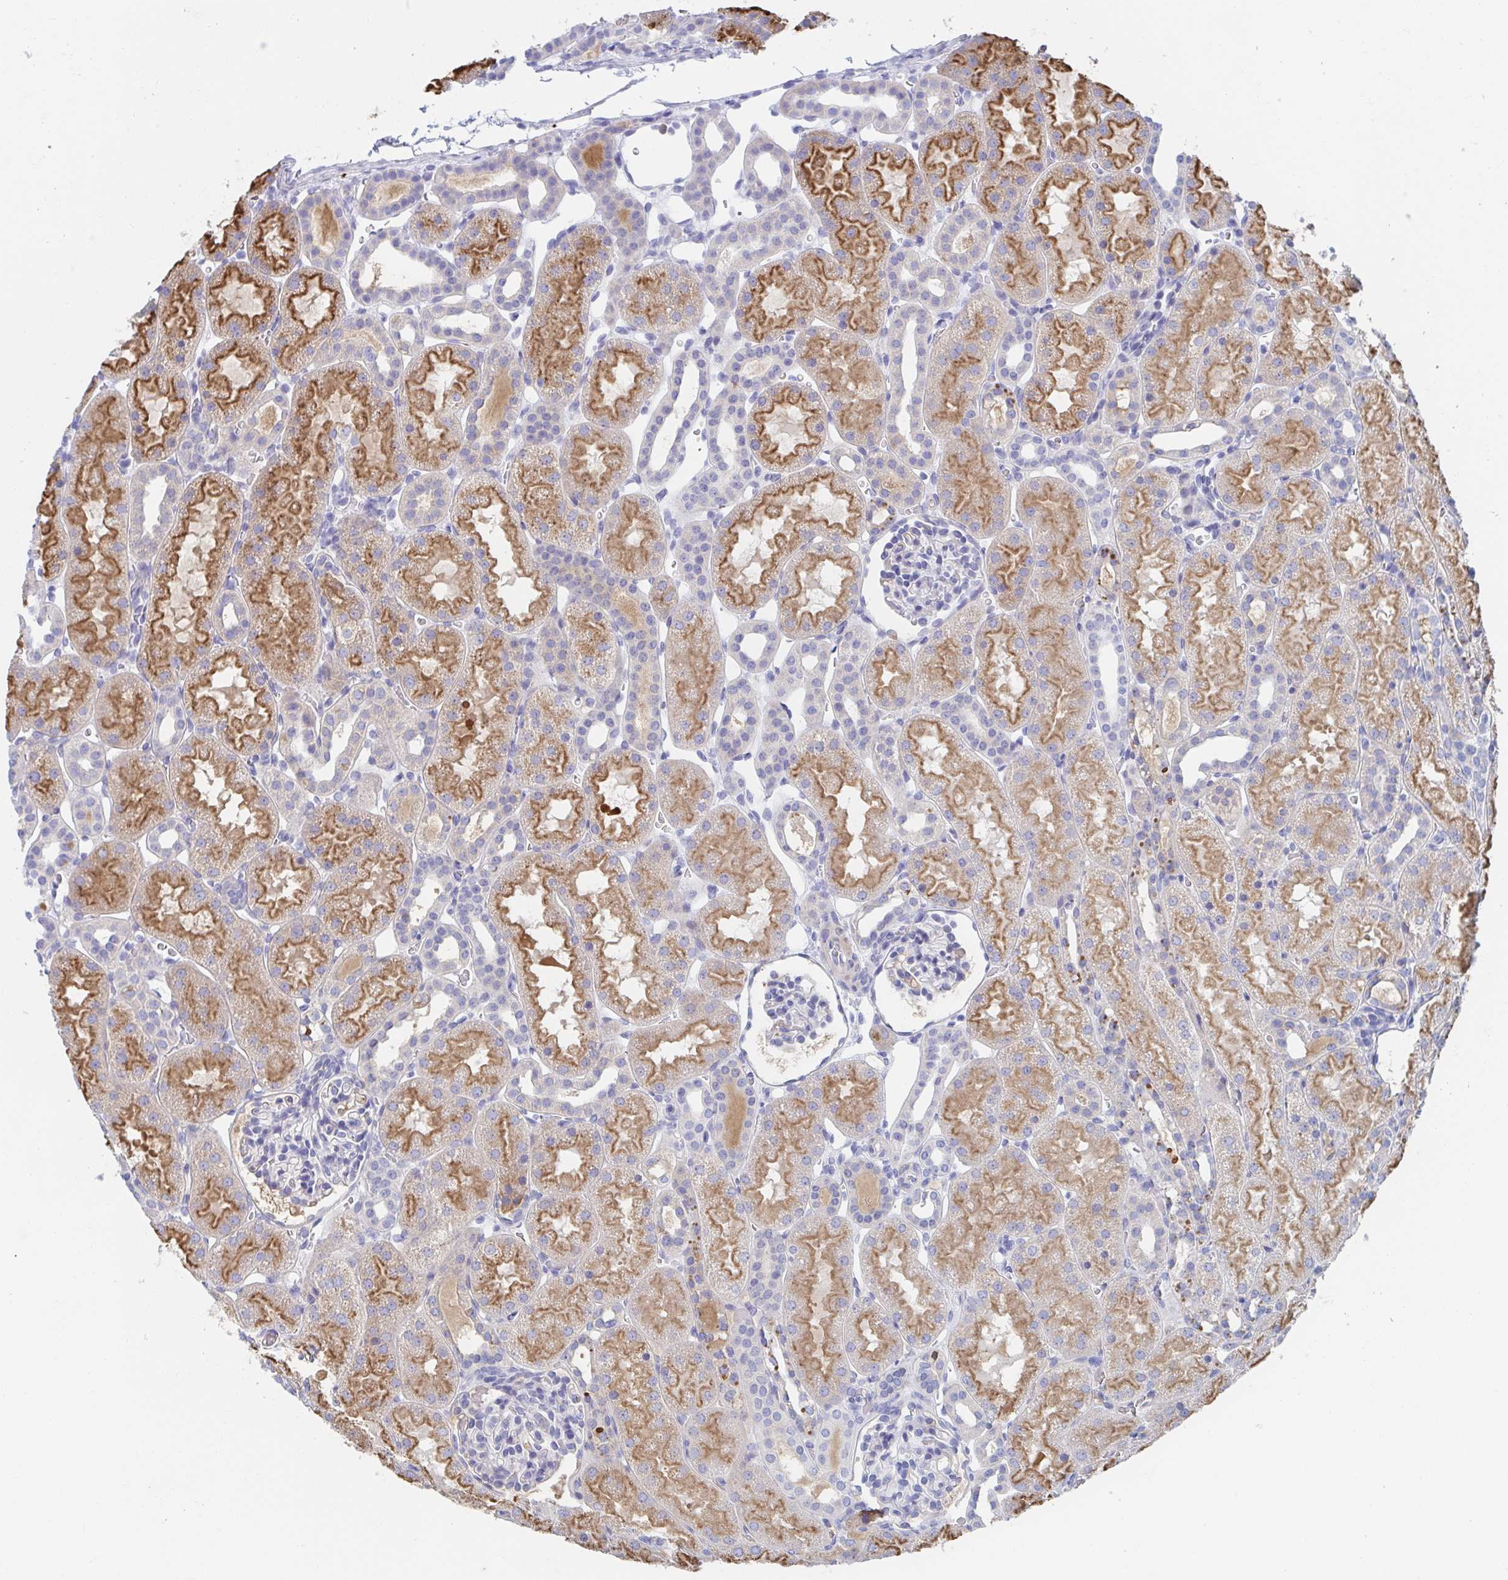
{"staining": {"intensity": "negative", "quantity": "none", "location": "none"}, "tissue": "kidney", "cell_type": "Cells in glomeruli", "image_type": "normal", "snomed": [{"axis": "morphology", "description": "Normal tissue, NOS"}, {"axis": "topography", "description": "Kidney"}], "caption": "Immunohistochemistry micrograph of unremarkable human kidney stained for a protein (brown), which displays no staining in cells in glomeruli. The staining was performed using DAB (3,3'-diaminobenzidine) to visualize the protein expression in brown, while the nuclei were stained in blue with hematoxylin (Magnification: 20x).", "gene": "TNFAIP6", "patient": {"sex": "male", "age": 2}}